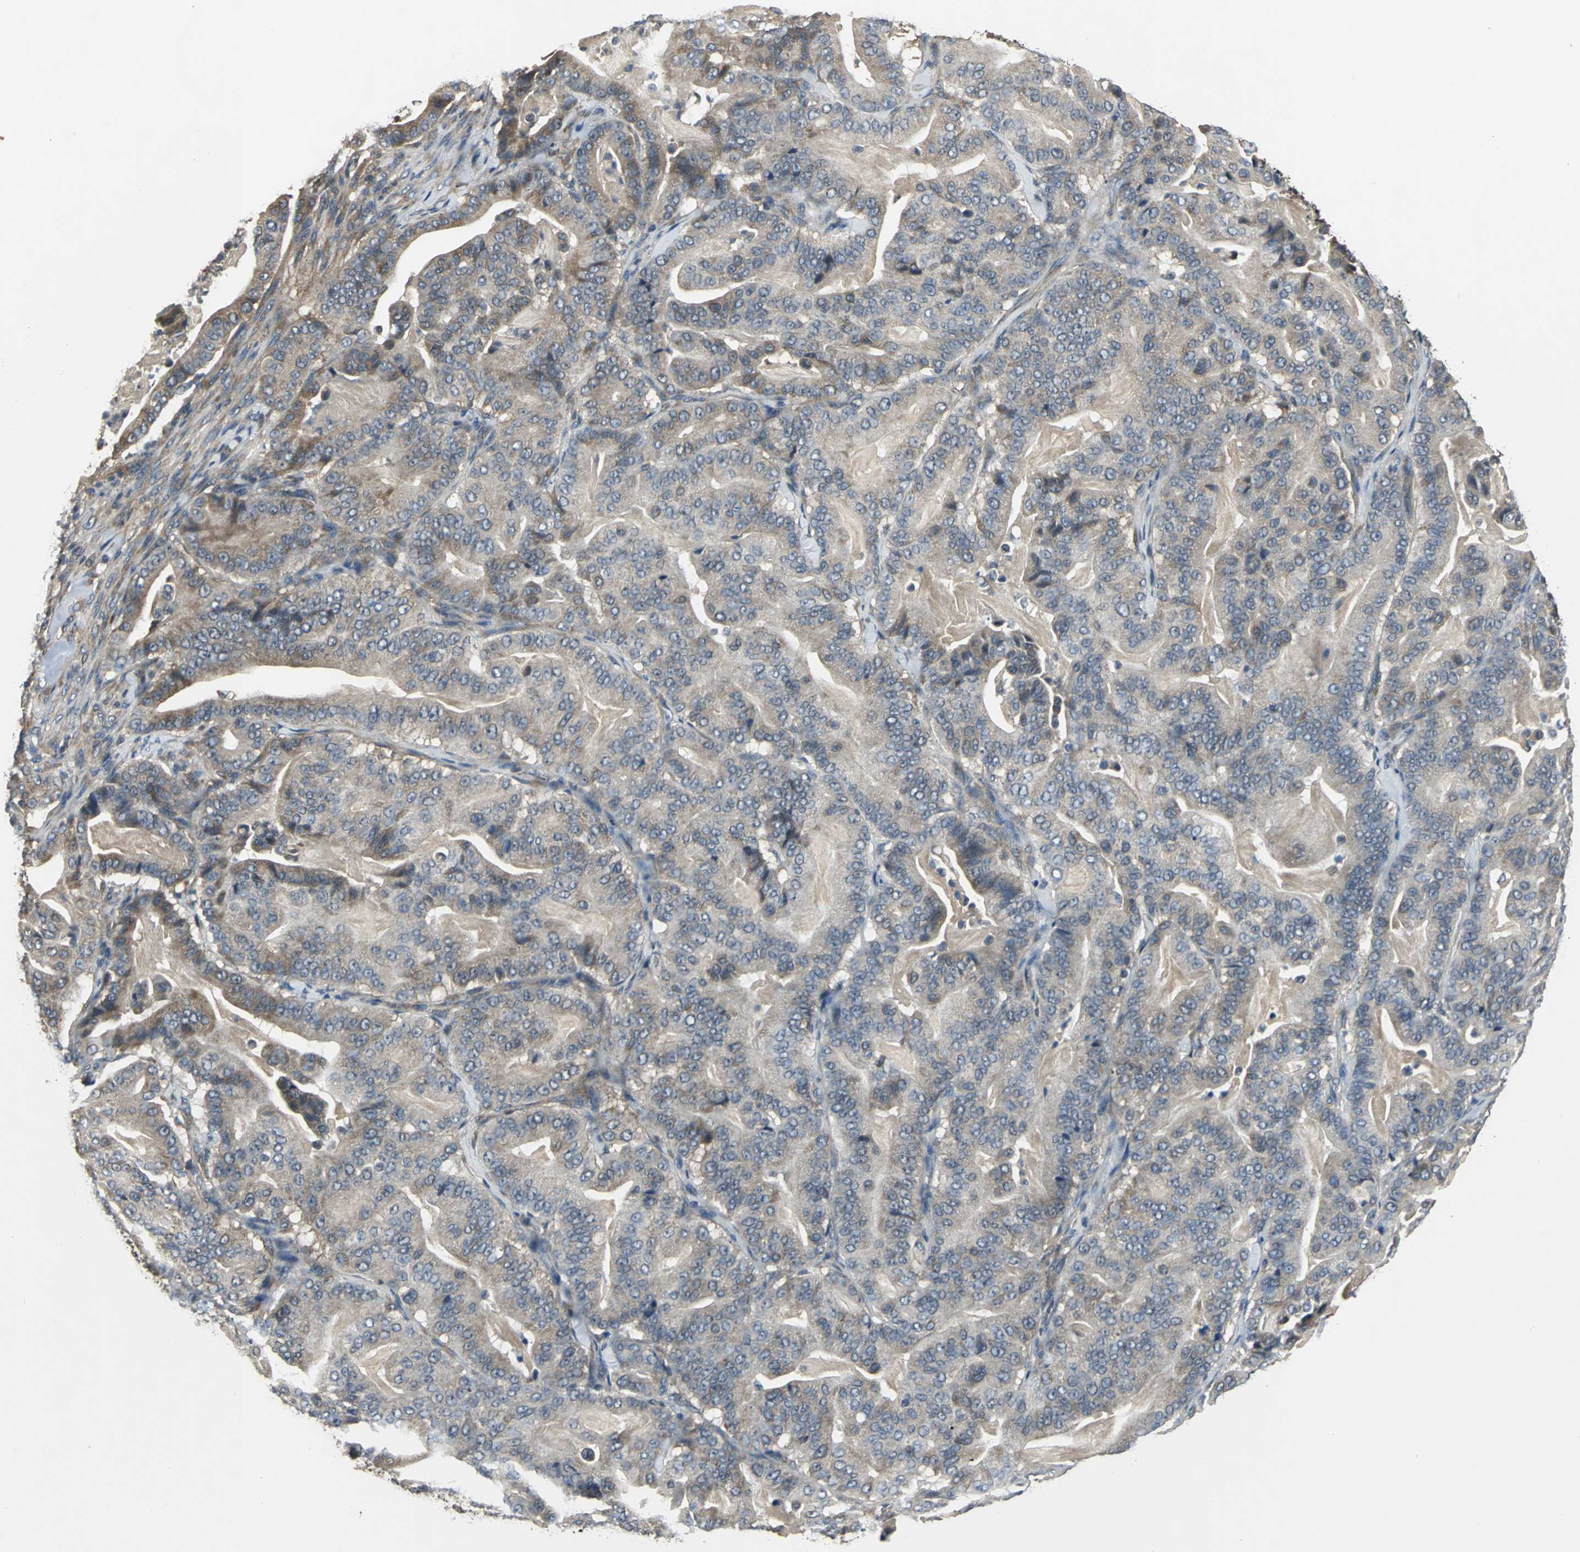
{"staining": {"intensity": "weak", "quantity": ">75%", "location": "cytoplasmic/membranous"}, "tissue": "pancreatic cancer", "cell_type": "Tumor cells", "image_type": "cancer", "snomed": [{"axis": "morphology", "description": "Adenocarcinoma, NOS"}, {"axis": "topography", "description": "Pancreas"}], "caption": "Immunohistochemistry (DAB (3,3'-diaminobenzidine)) staining of human adenocarcinoma (pancreatic) shows weak cytoplasmic/membranous protein staining in about >75% of tumor cells. (DAB (3,3'-diaminobenzidine) IHC with brightfield microscopy, high magnification).", "gene": "IRF3", "patient": {"sex": "male", "age": 63}}